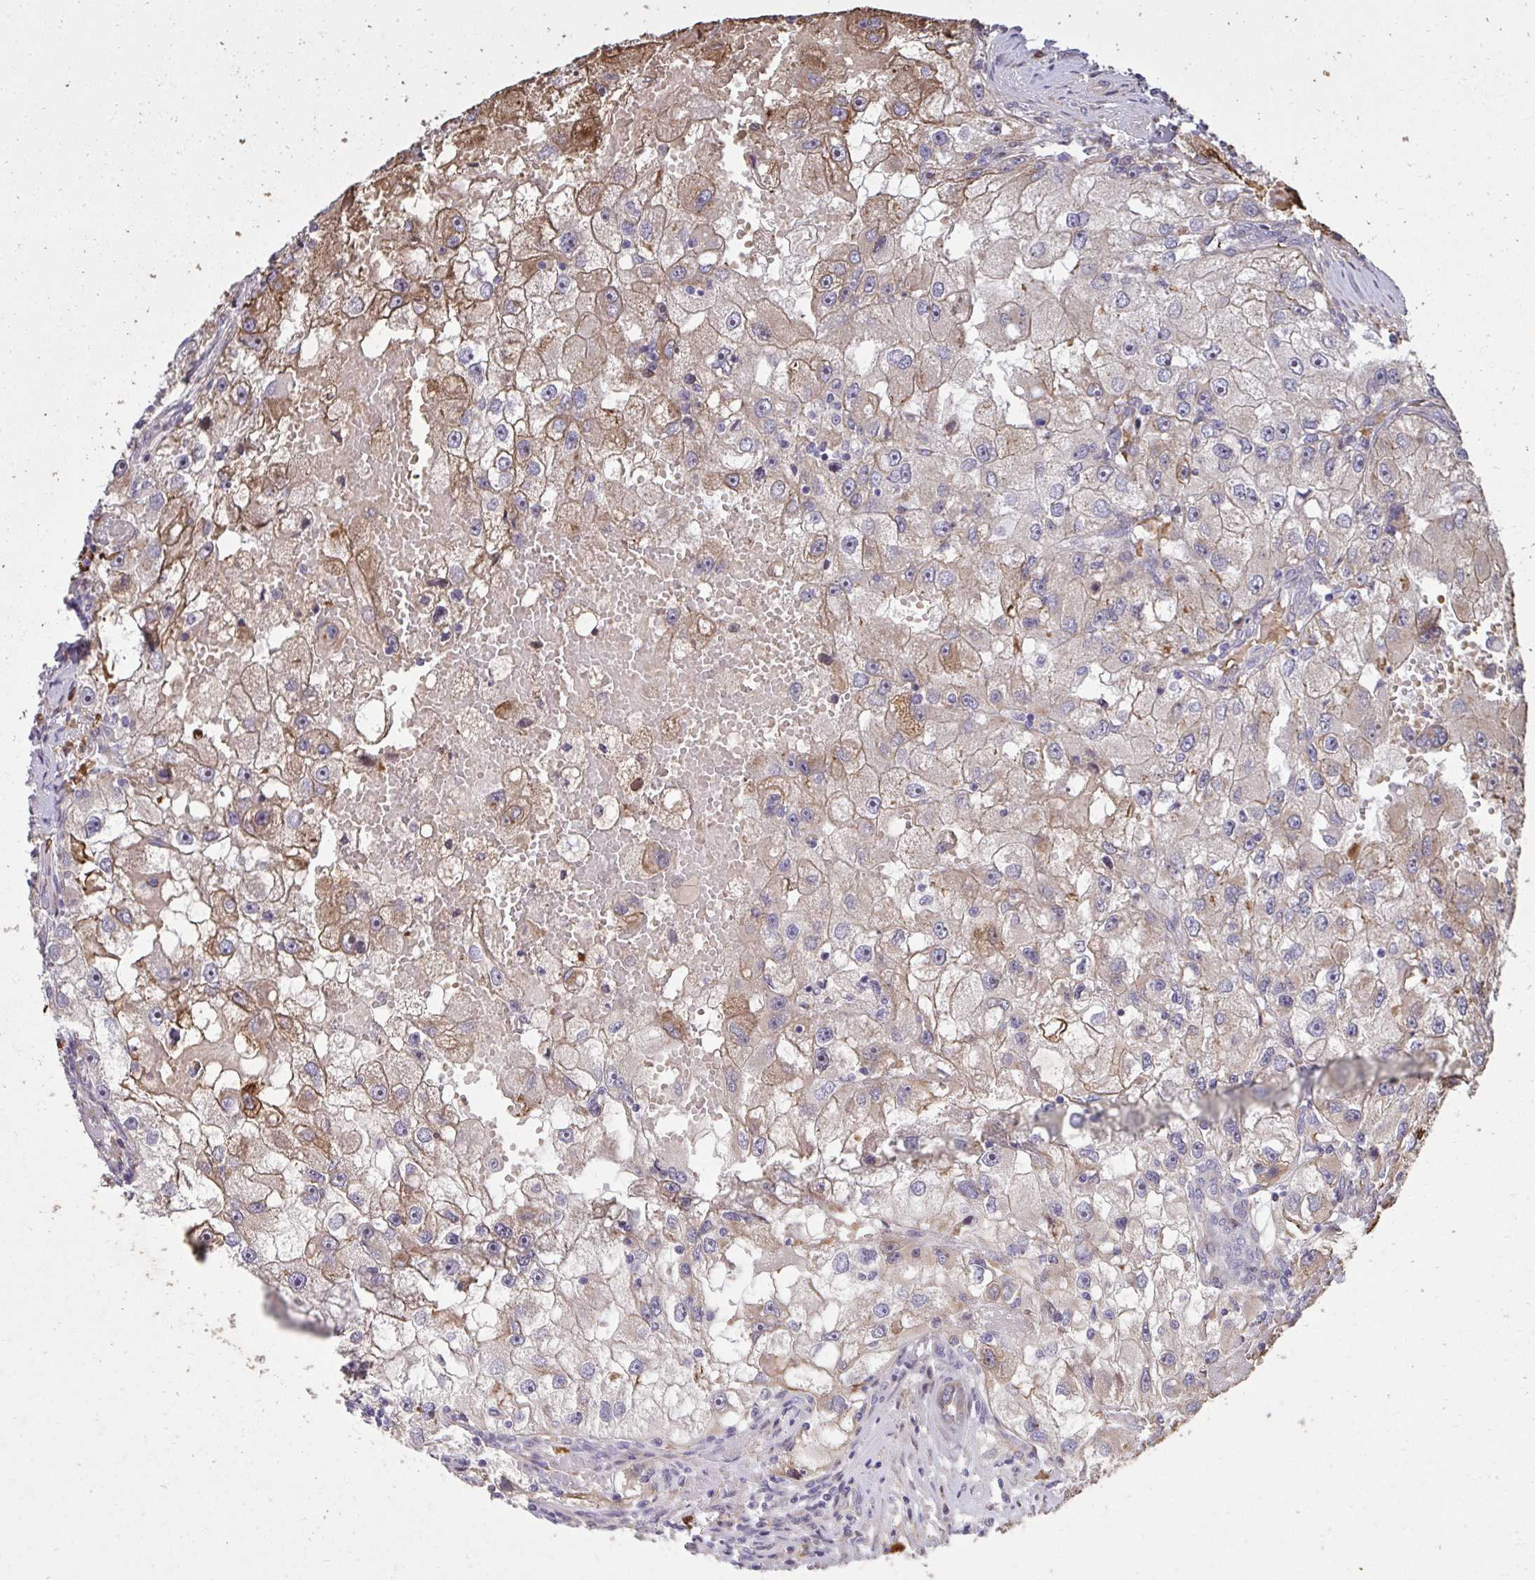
{"staining": {"intensity": "moderate", "quantity": "25%-75%", "location": "cytoplasmic/membranous"}, "tissue": "renal cancer", "cell_type": "Tumor cells", "image_type": "cancer", "snomed": [{"axis": "morphology", "description": "Adenocarcinoma, NOS"}, {"axis": "topography", "description": "Kidney"}], "caption": "IHC (DAB (3,3'-diaminobenzidine)) staining of renal cancer exhibits moderate cytoplasmic/membranous protein positivity in approximately 25%-75% of tumor cells. (DAB = brown stain, brightfield microscopy at high magnification).", "gene": "FIBCD1", "patient": {"sex": "male", "age": 63}}